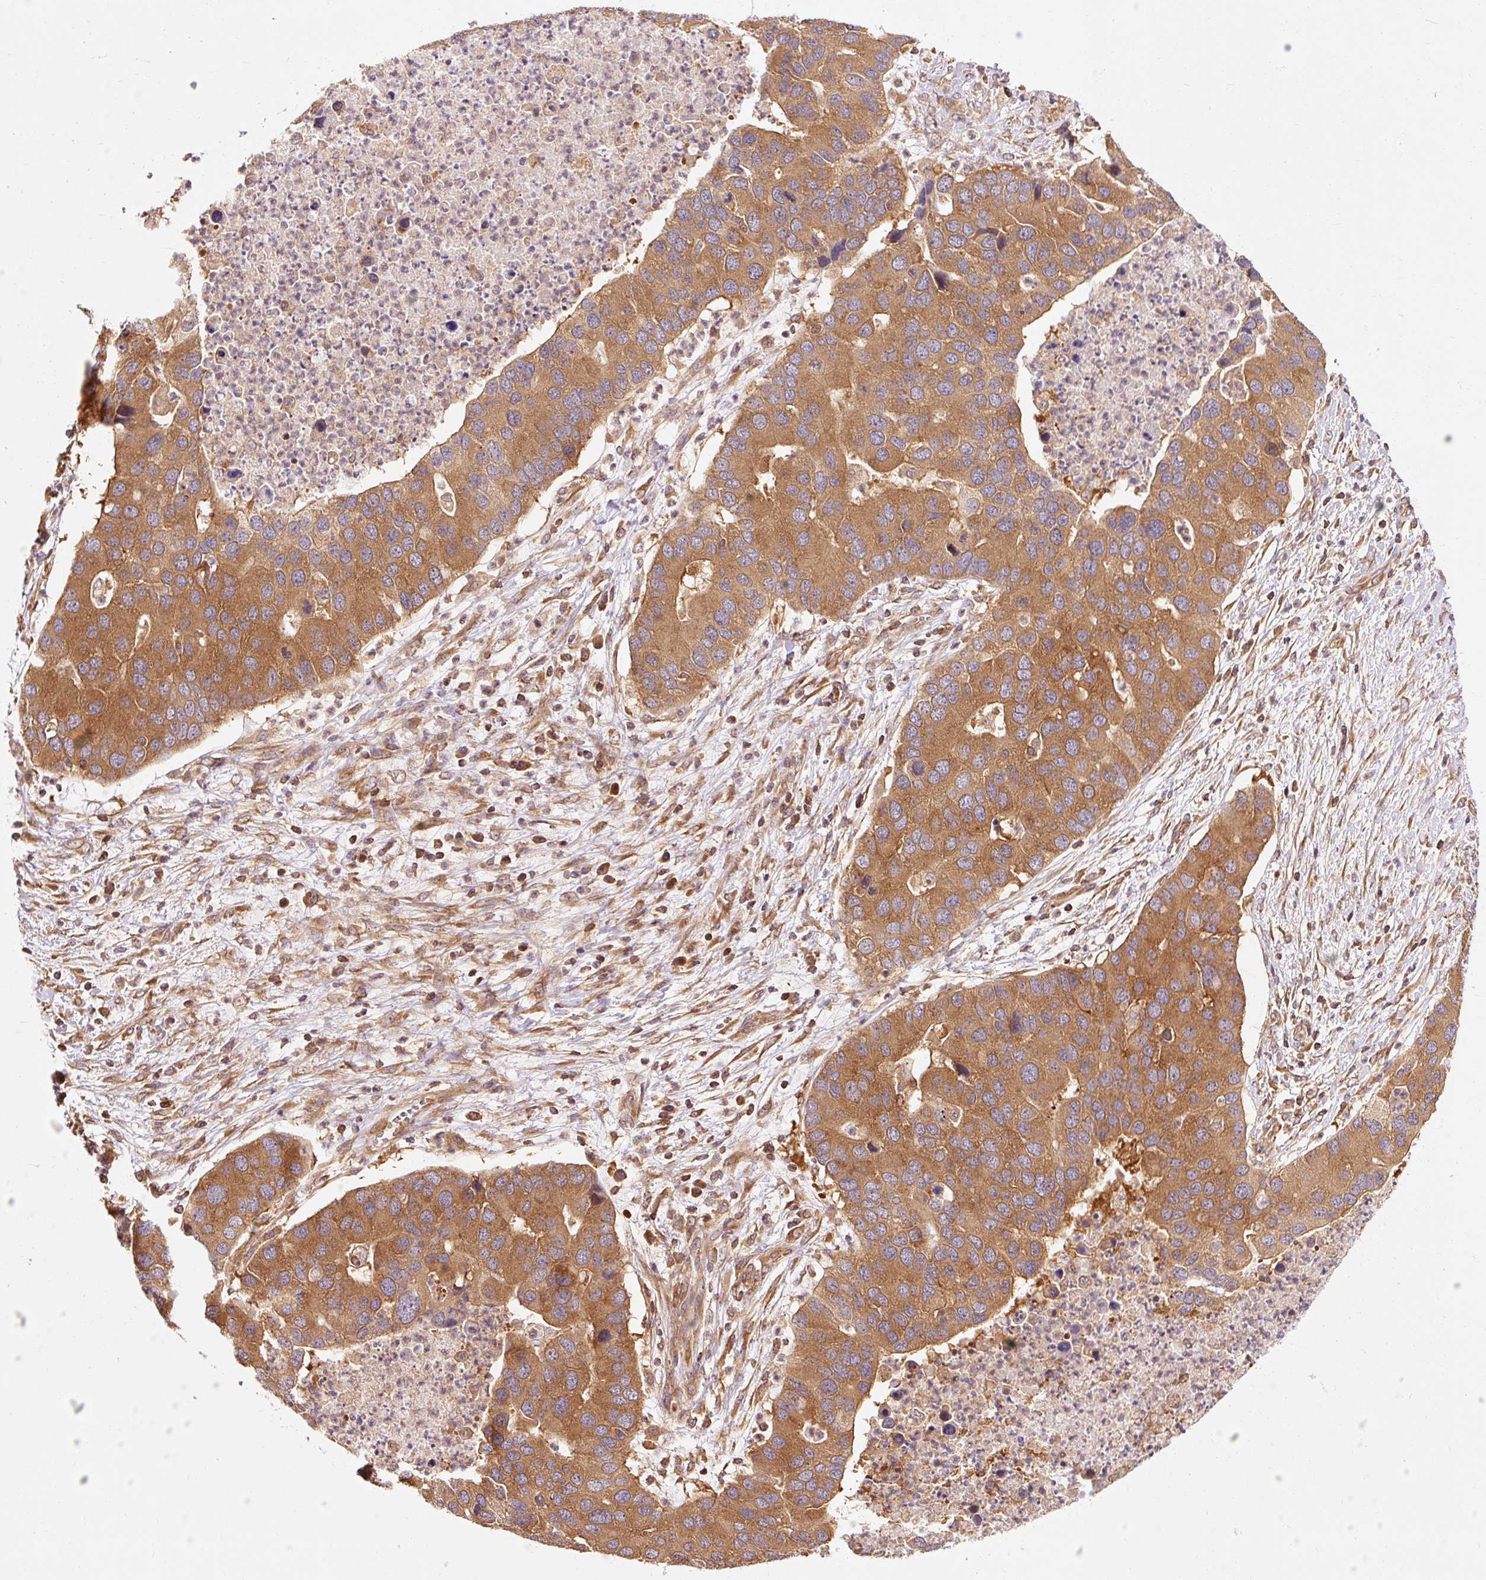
{"staining": {"intensity": "moderate", "quantity": ">75%", "location": "cytoplasmic/membranous"}, "tissue": "lung cancer", "cell_type": "Tumor cells", "image_type": "cancer", "snomed": [{"axis": "morphology", "description": "Aneuploidy"}, {"axis": "morphology", "description": "Adenocarcinoma, NOS"}, {"axis": "topography", "description": "Lymph node"}, {"axis": "topography", "description": "Lung"}], "caption": "Moderate cytoplasmic/membranous positivity is present in approximately >75% of tumor cells in lung cancer. (DAB IHC, brown staining for protein, blue staining for nuclei).", "gene": "PDAP1", "patient": {"sex": "female", "age": 74}}